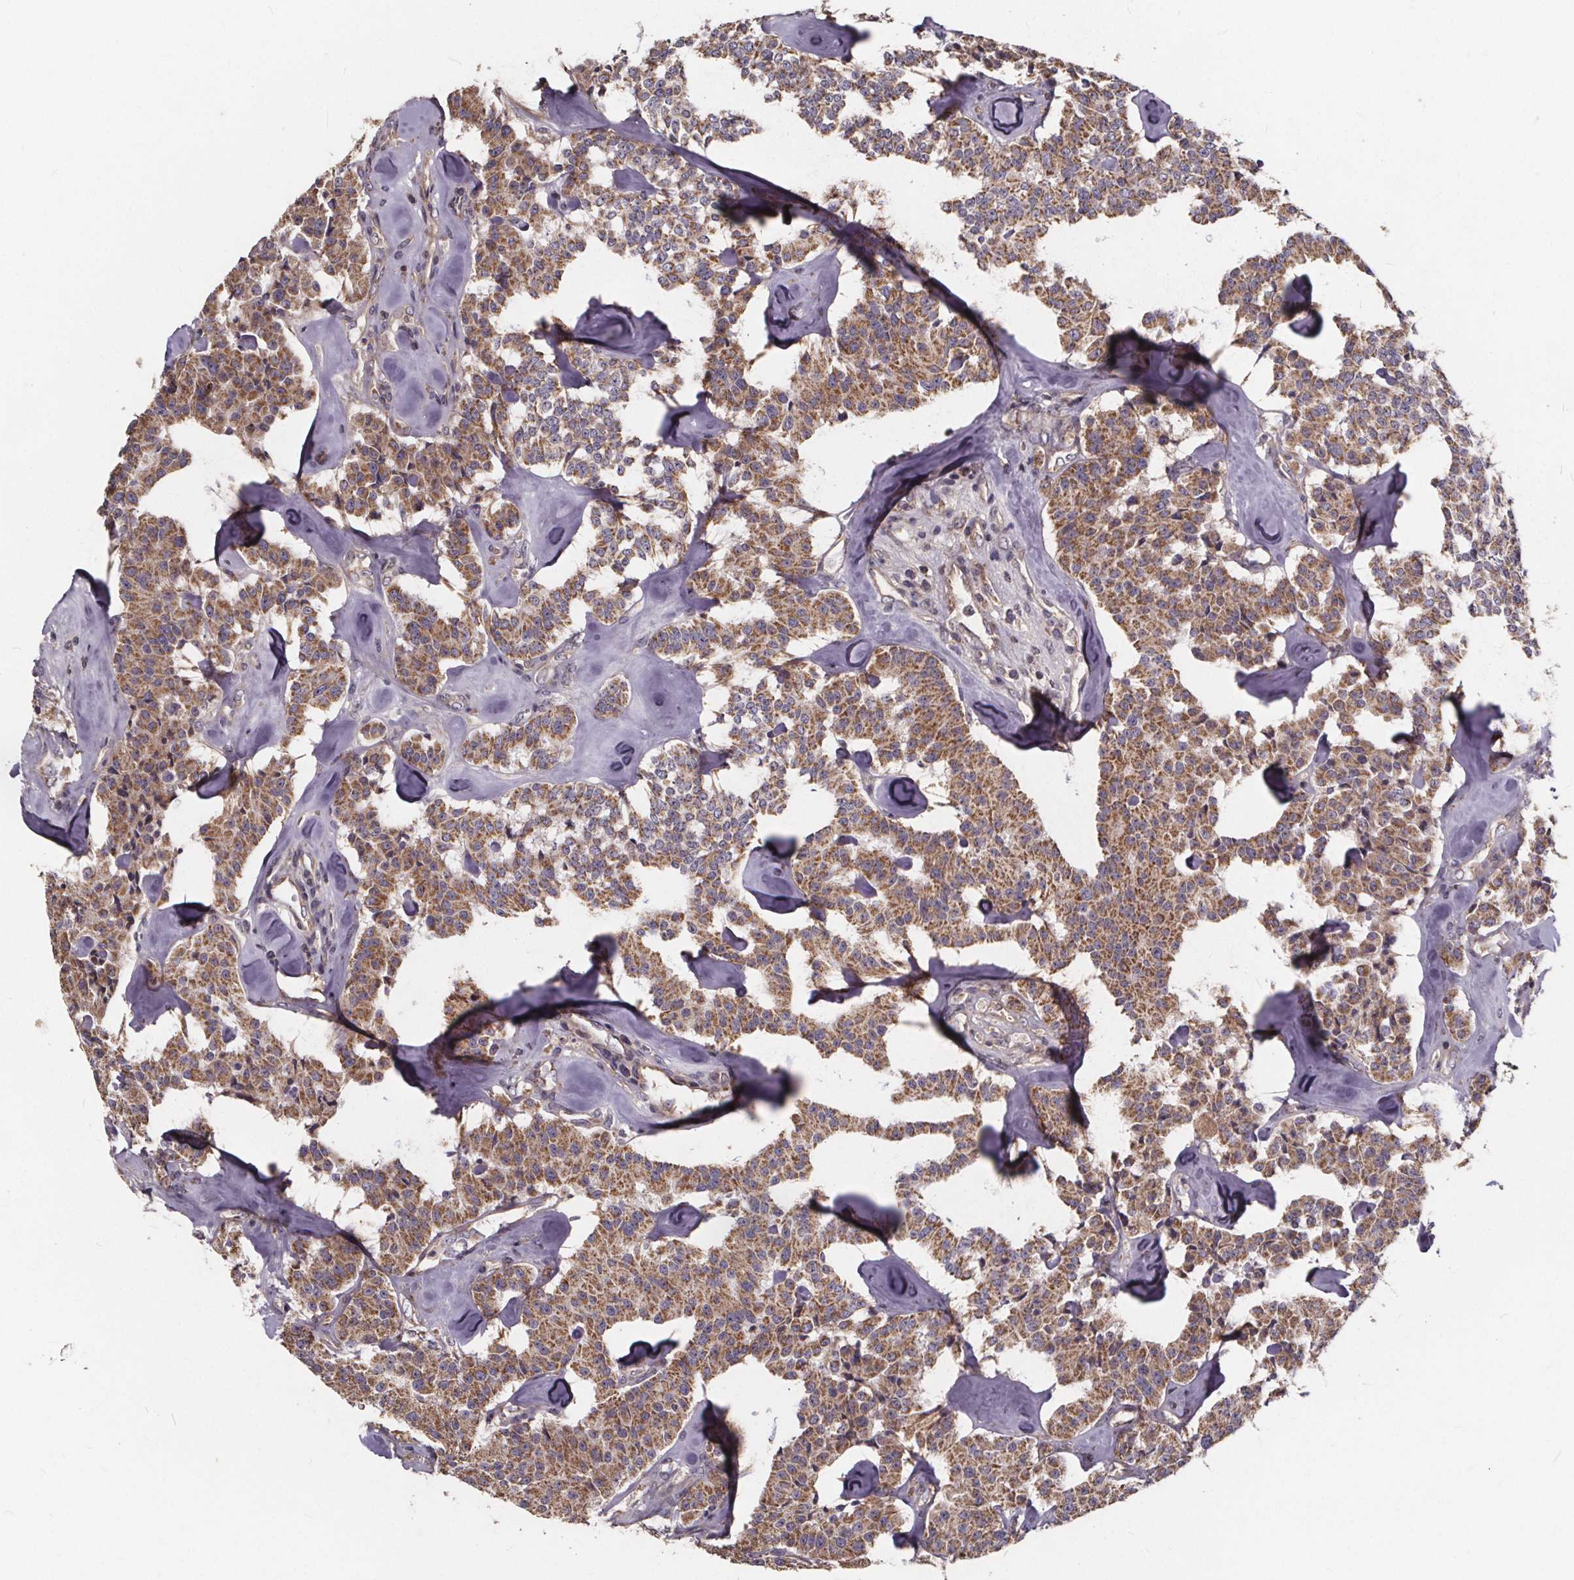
{"staining": {"intensity": "moderate", "quantity": ">75%", "location": "cytoplasmic/membranous"}, "tissue": "carcinoid", "cell_type": "Tumor cells", "image_type": "cancer", "snomed": [{"axis": "morphology", "description": "Carcinoid, malignant, NOS"}, {"axis": "topography", "description": "Pancreas"}], "caption": "Tumor cells demonstrate medium levels of moderate cytoplasmic/membranous expression in approximately >75% of cells in human malignant carcinoid.", "gene": "YME1L1", "patient": {"sex": "male", "age": 41}}